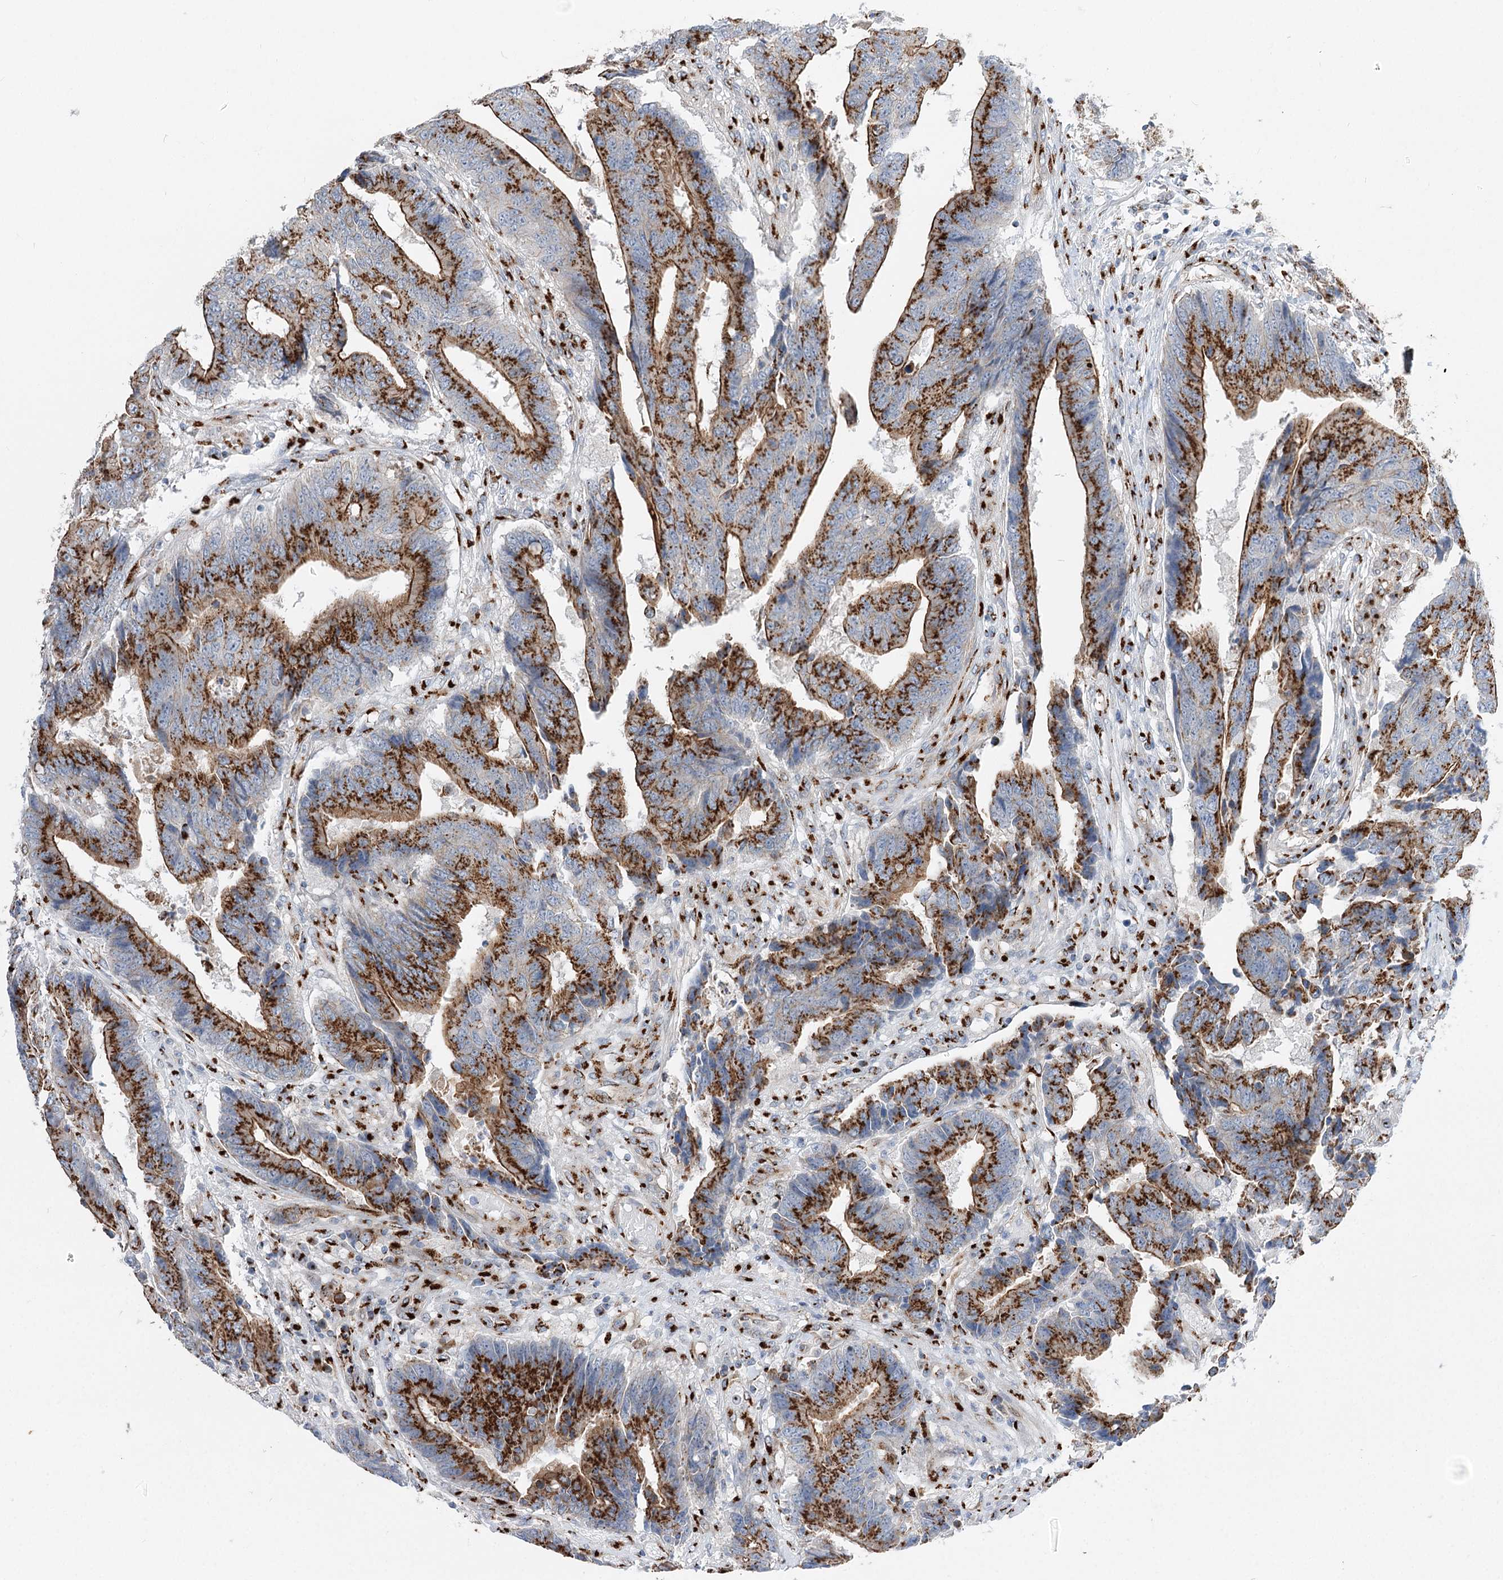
{"staining": {"intensity": "strong", "quantity": ">75%", "location": "cytoplasmic/membranous"}, "tissue": "colorectal cancer", "cell_type": "Tumor cells", "image_type": "cancer", "snomed": [{"axis": "morphology", "description": "Adenocarcinoma, NOS"}, {"axis": "topography", "description": "Rectum"}], "caption": "Colorectal cancer (adenocarcinoma) stained with a brown dye shows strong cytoplasmic/membranous positive positivity in approximately >75% of tumor cells.", "gene": "TMEM165", "patient": {"sex": "male", "age": 84}}